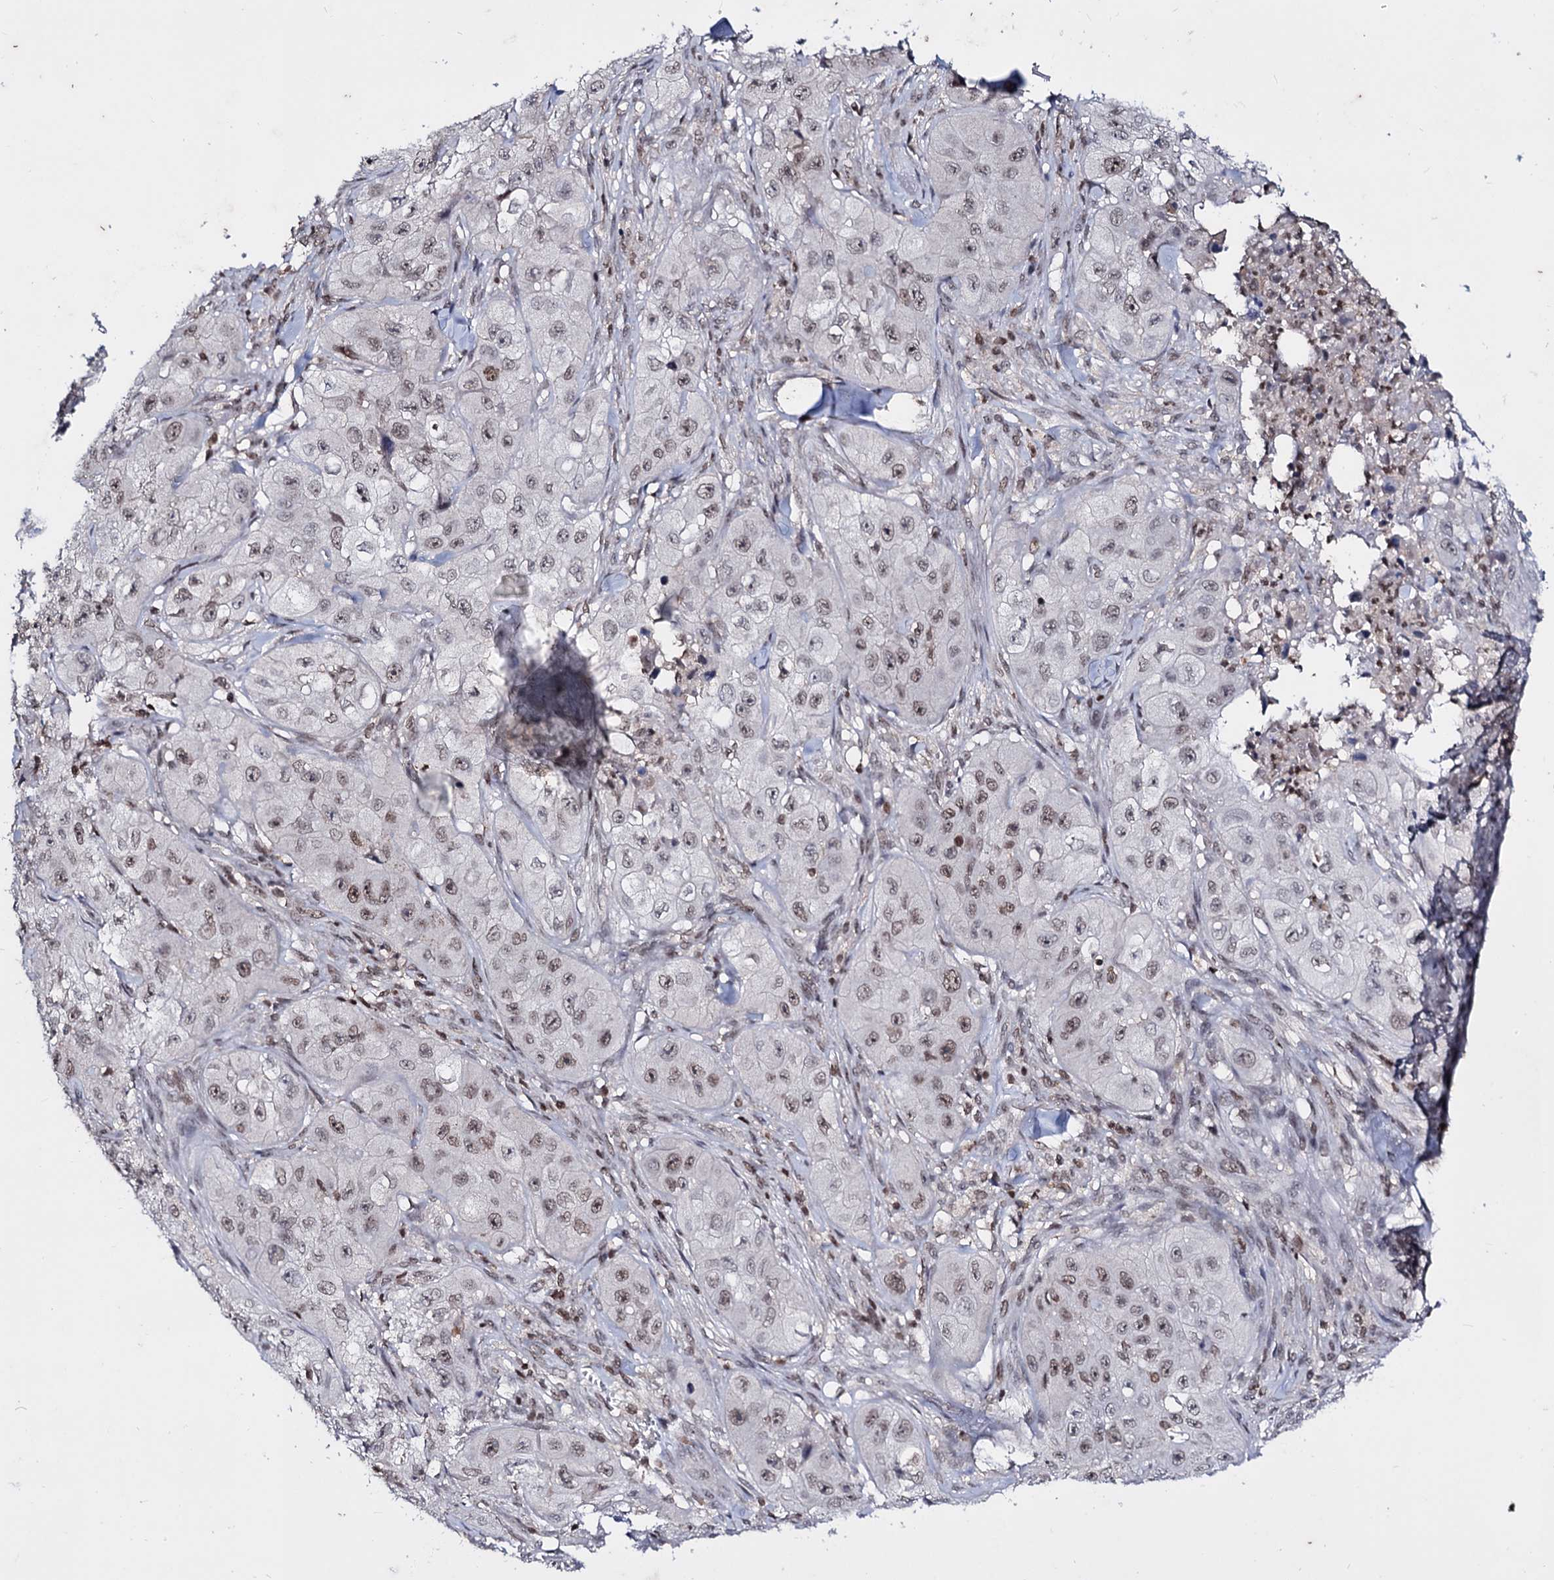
{"staining": {"intensity": "weak", "quantity": ">75%", "location": "nuclear"}, "tissue": "skin cancer", "cell_type": "Tumor cells", "image_type": "cancer", "snomed": [{"axis": "morphology", "description": "Squamous cell carcinoma, NOS"}, {"axis": "topography", "description": "Skin"}, {"axis": "topography", "description": "Subcutis"}], "caption": "This is an image of immunohistochemistry staining of skin cancer (squamous cell carcinoma), which shows weak expression in the nuclear of tumor cells.", "gene": "SMCHD1", "patient": {"sex": "male", "age": 73}}